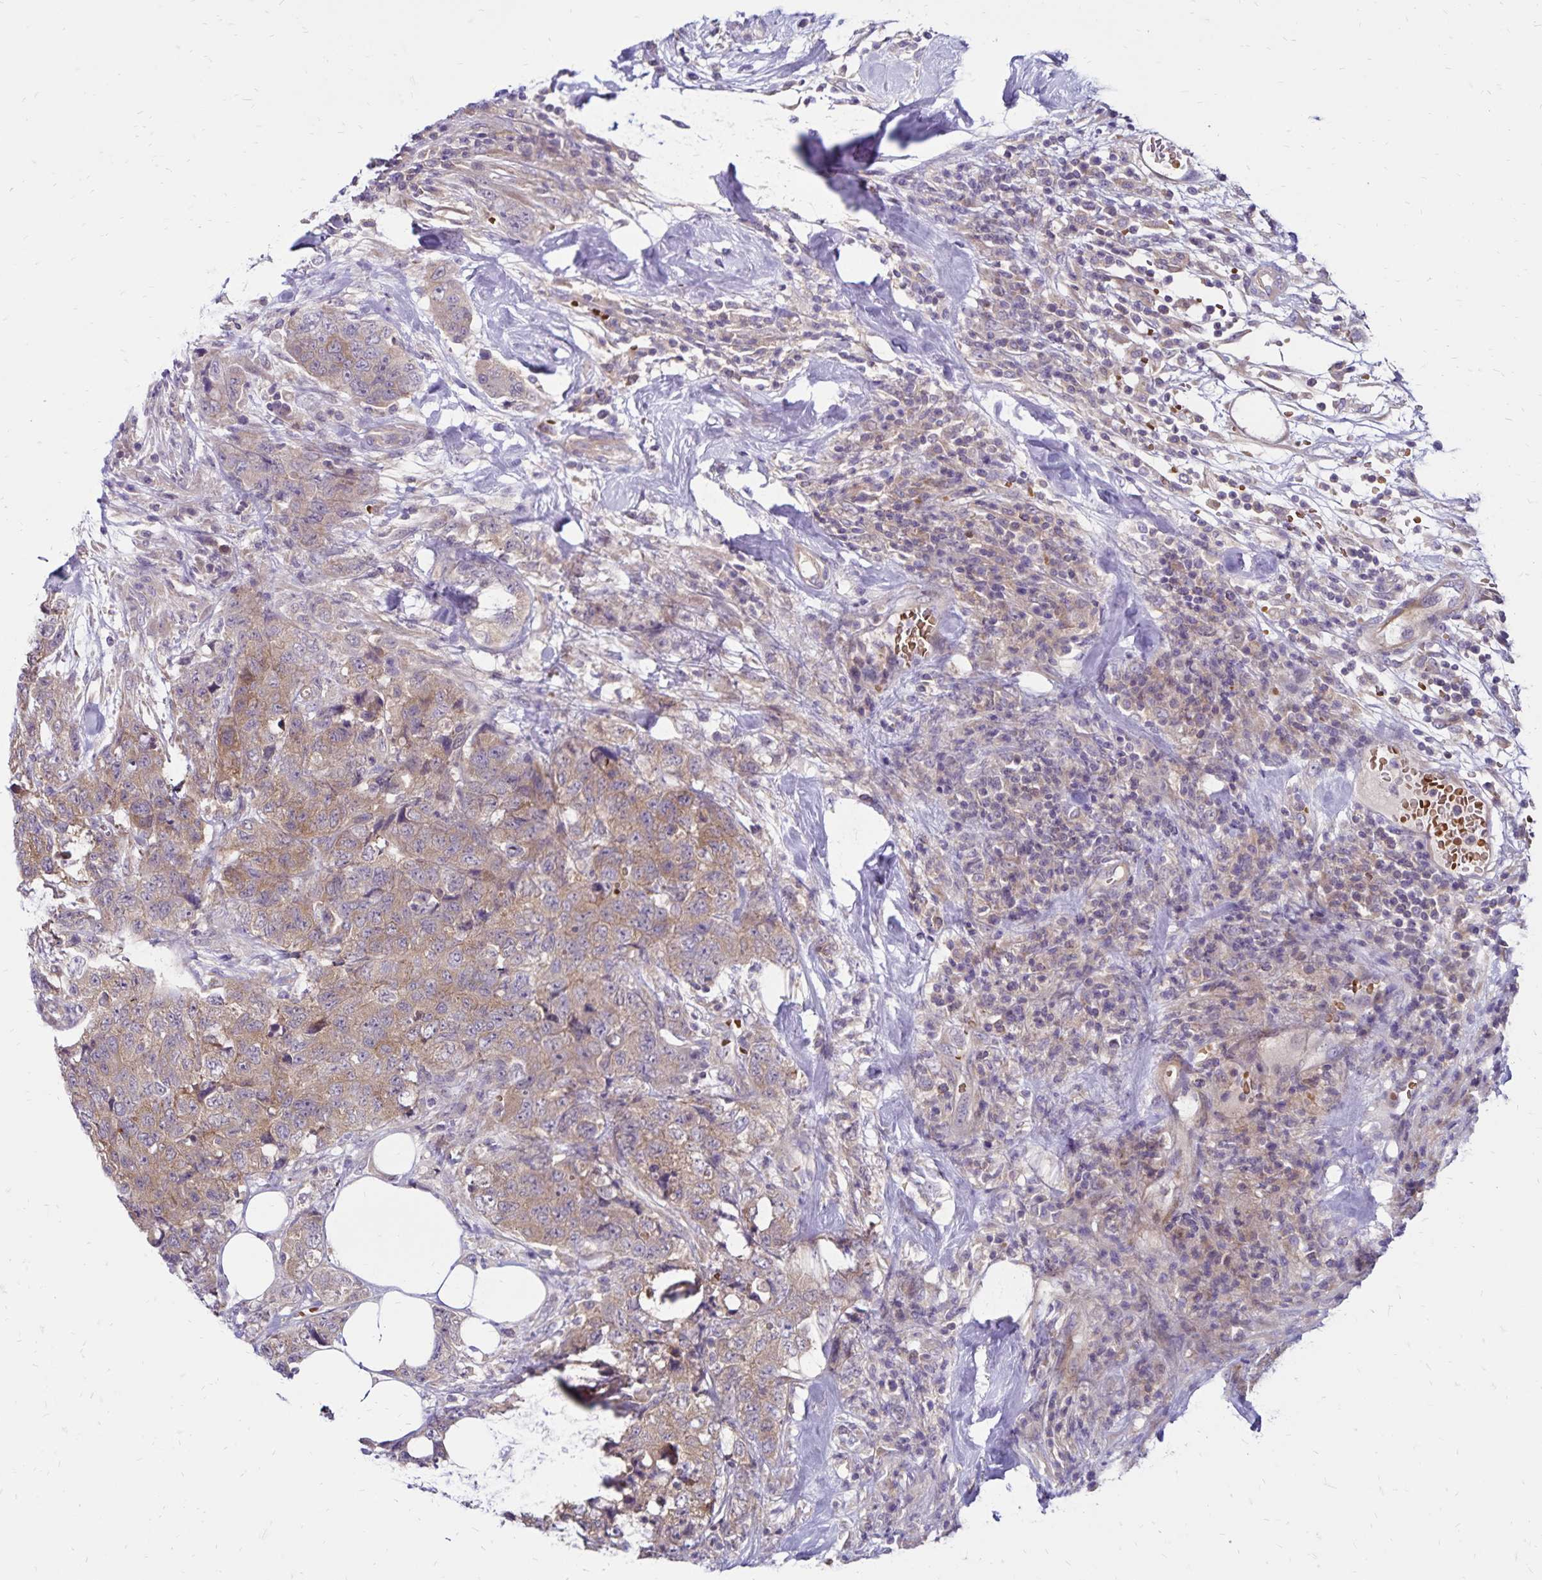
{"staining": {"intensity": "moderate", "quantity": ">75%", "location": "cytoplasmic/membranous"}, "tissue": "urothelial cancer", "cell_type": "Tumor cells", "image_type": "cancer", "snomed": [{"axis": "morphology", "description": "Urothelial carcinoma, High grade"}, {"axis": "topography", "description": "Urinary bladder"}], "caption": "This photomicrograph displays high-grade urothelial carcinoma stained with immunohistochemistry (IHC) to label a protein in brown. The cytoplasmic/membranous of tumor cells show moderate positivity for the protein. Nuclei are counter-stained blue.", "gene": "FSD1", "patient": {"sex": "female", "age": 78}}